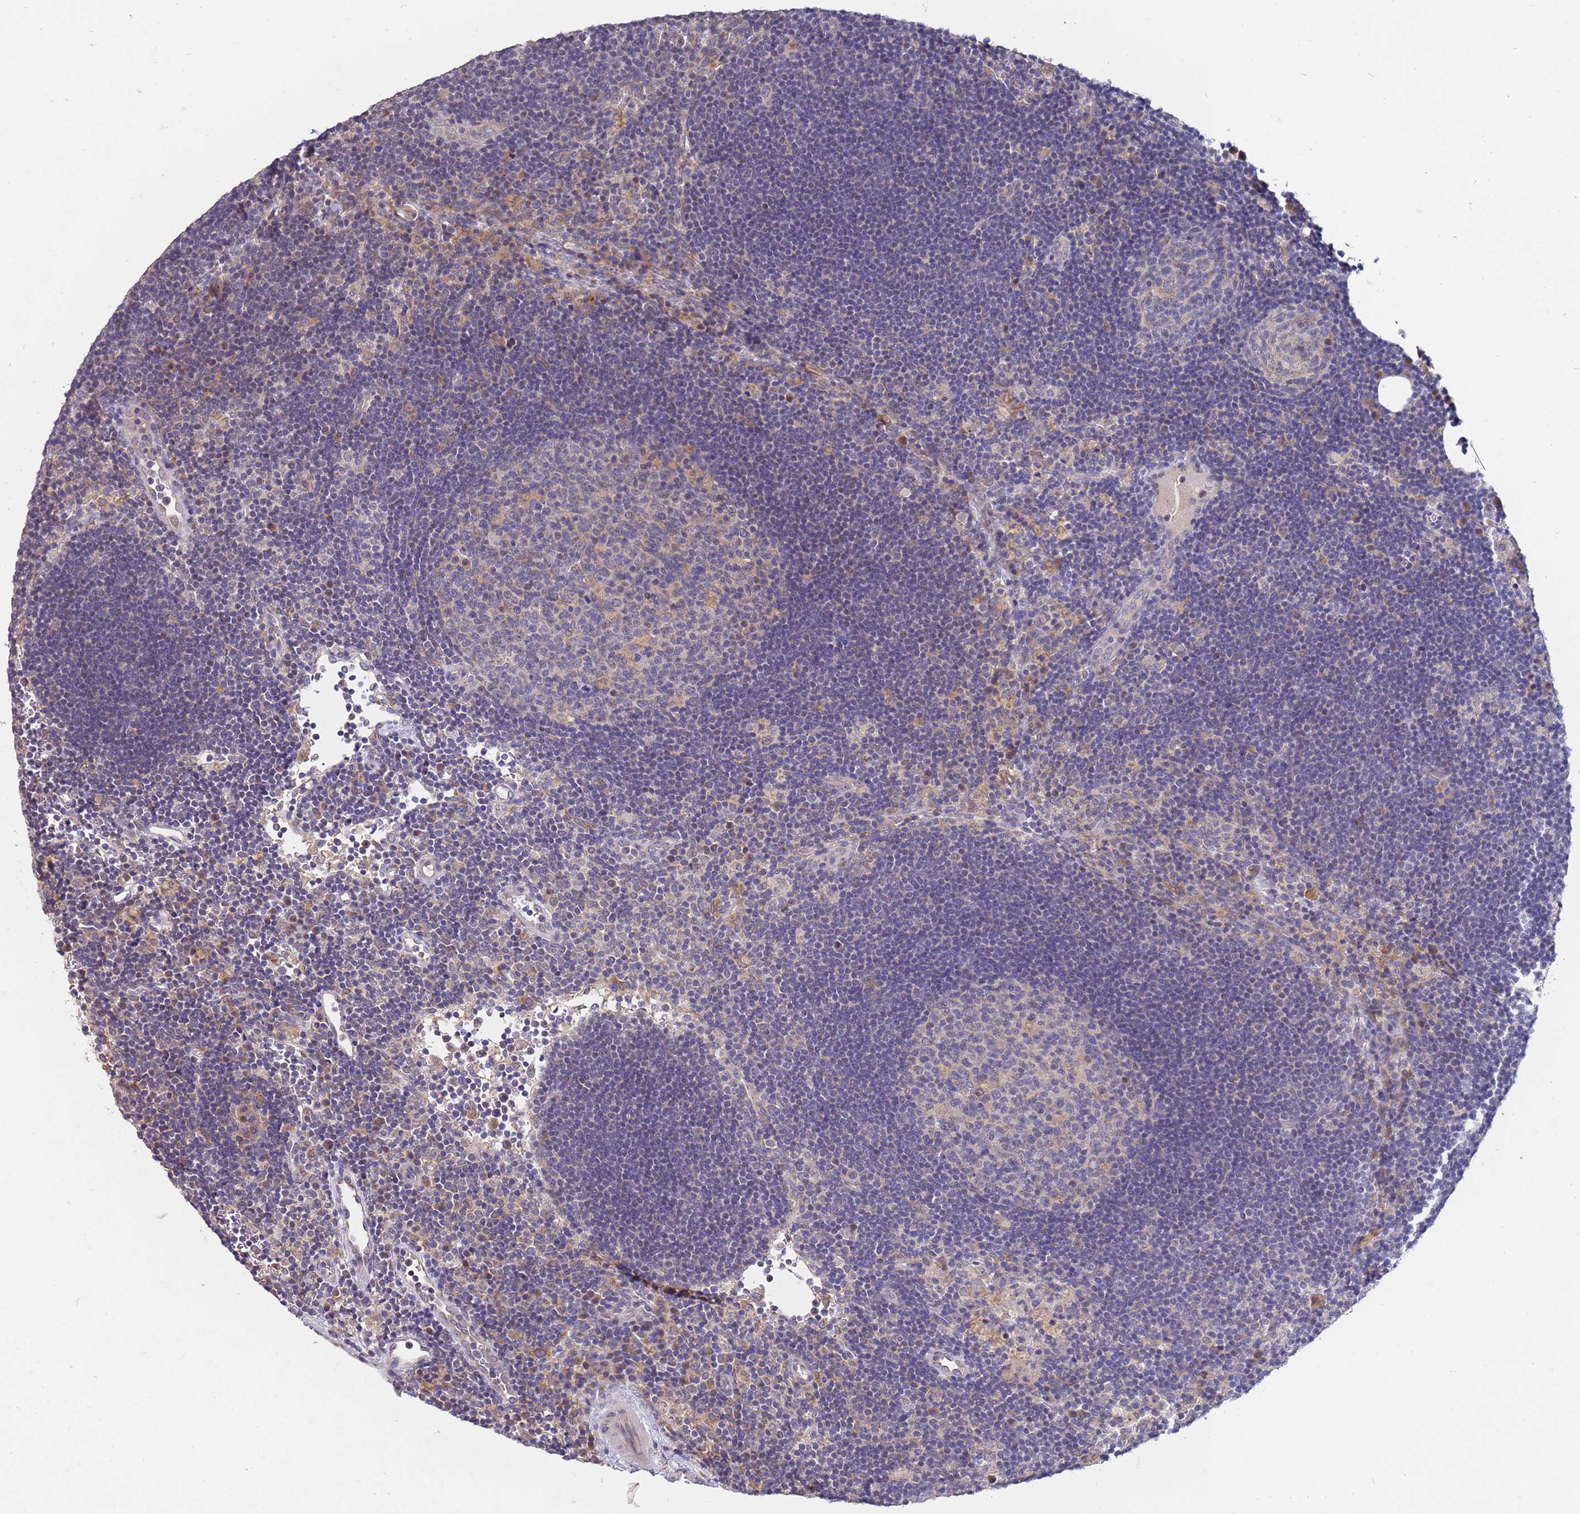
{"staining": {"intensity": "negative", "quantity": "none", "location": "none"}, "tissue": "lymph node", "cell_type": "Germinal center cells", "image_type": "normal", "snomed": [{"axis": "morphology", "description": "Normal tissue, NOS"}, {"axis": "topography", "description": "Lymph node"}], "caption": "The photomicrograph exhibits no staining of germinal center cells in unremarkable lymph node.", "gene": "VRK2", "patient": {"sex": "male", "age": 62}}